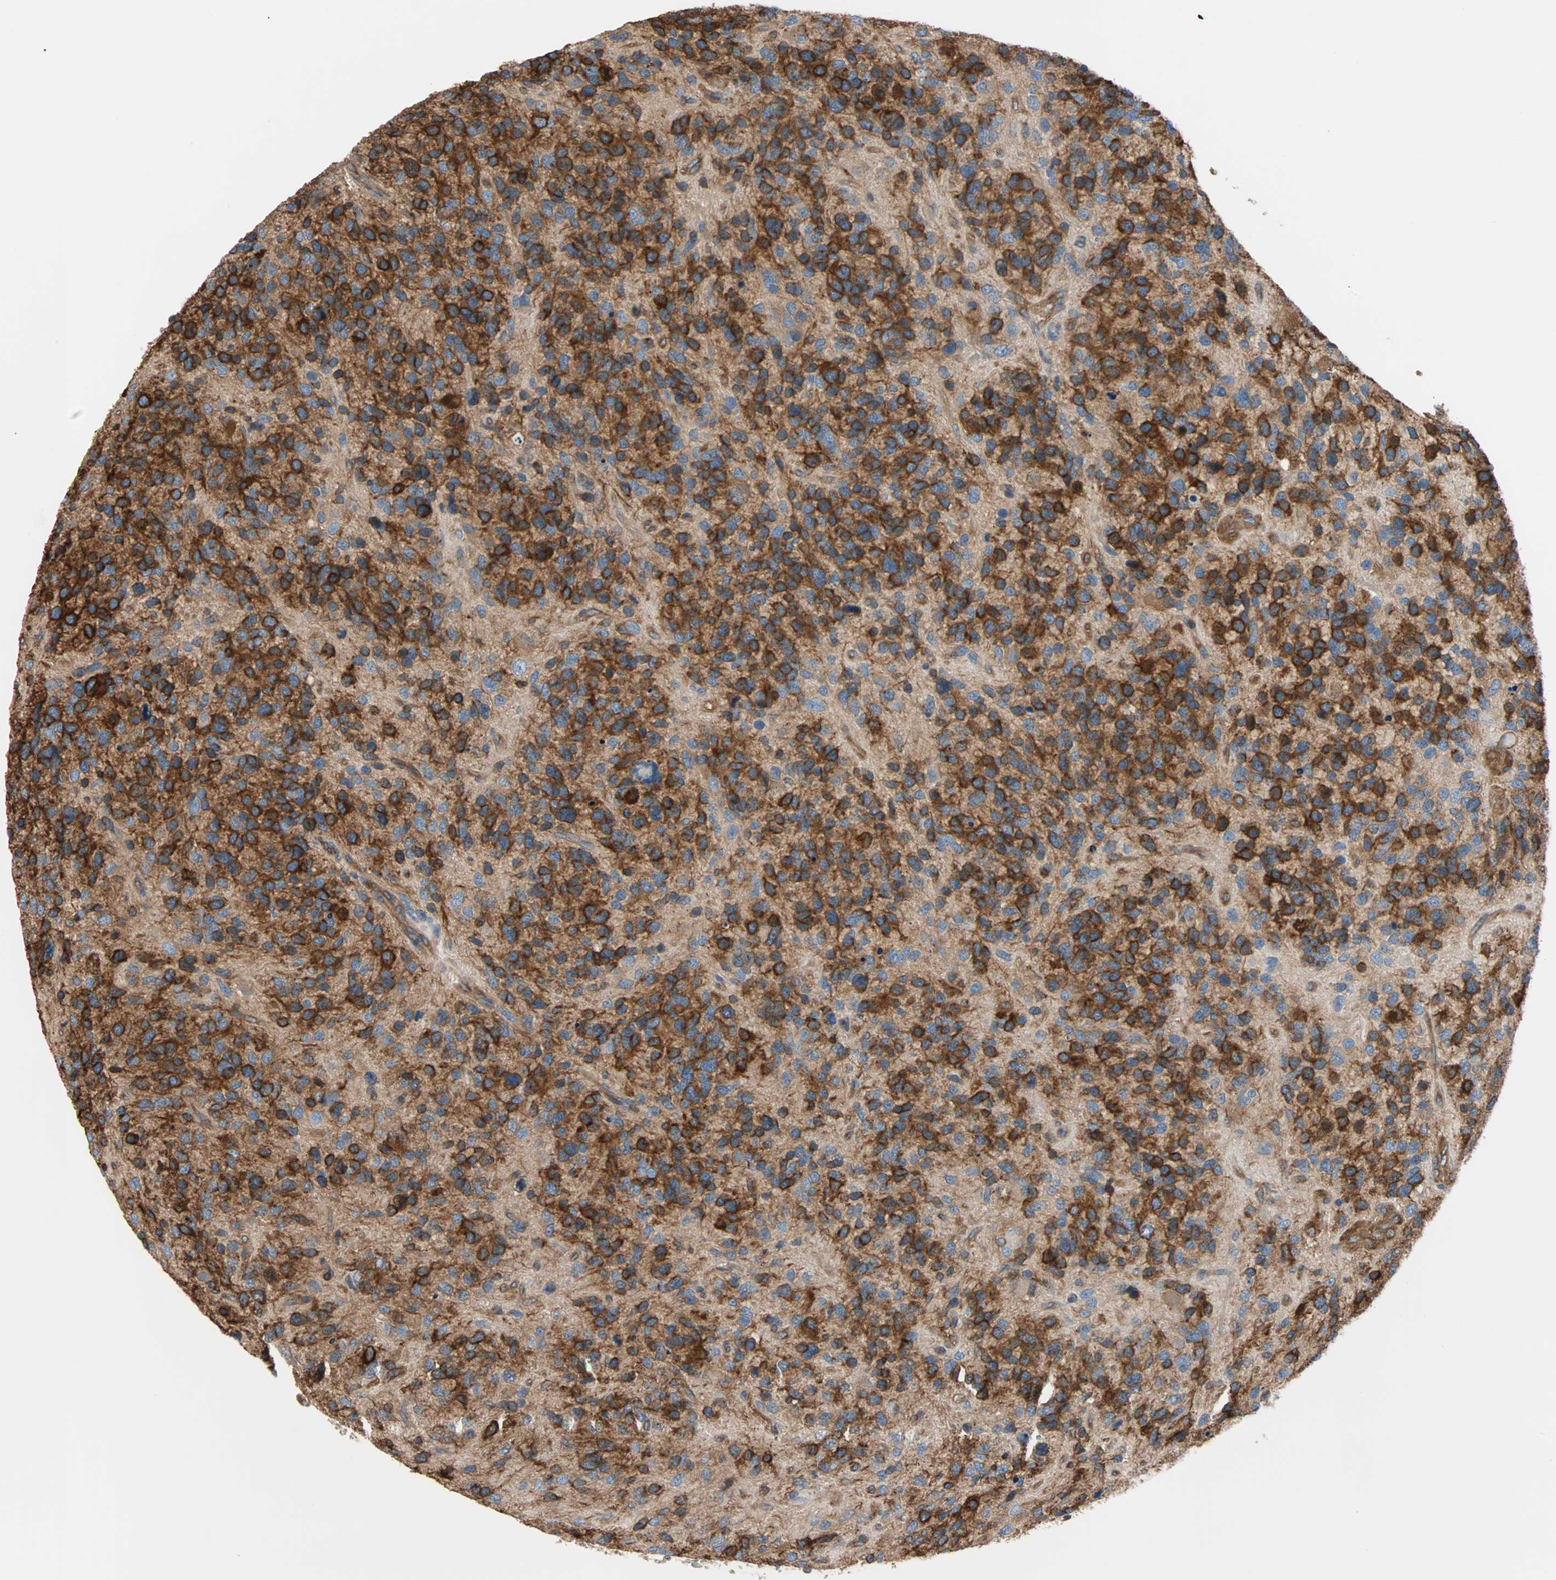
{"staining": {"intensity": "strong", "quantity": ">75%", "location": "cytoplasmic/membranous"}, "tissue": "glioma", "cell_type": "Tumor cells", "image_type": "cancer", "snomed": [{"axis": "morphology", "description": "Glioma, malignant, High grade"}, {"axis": "topography", "description": "Brain"}], "caption": "Tumor cells display high levels of strong cytoplasmic/membranous expression in approximately >75% of cells in high-grade glioma (malignant). (DAB (3,3'-diaminobenzidine) IHC, brown staining for protein, blue staining for nuclei).", "gene": "EEF2", "patient": {"sex": "female", "age": 58}}